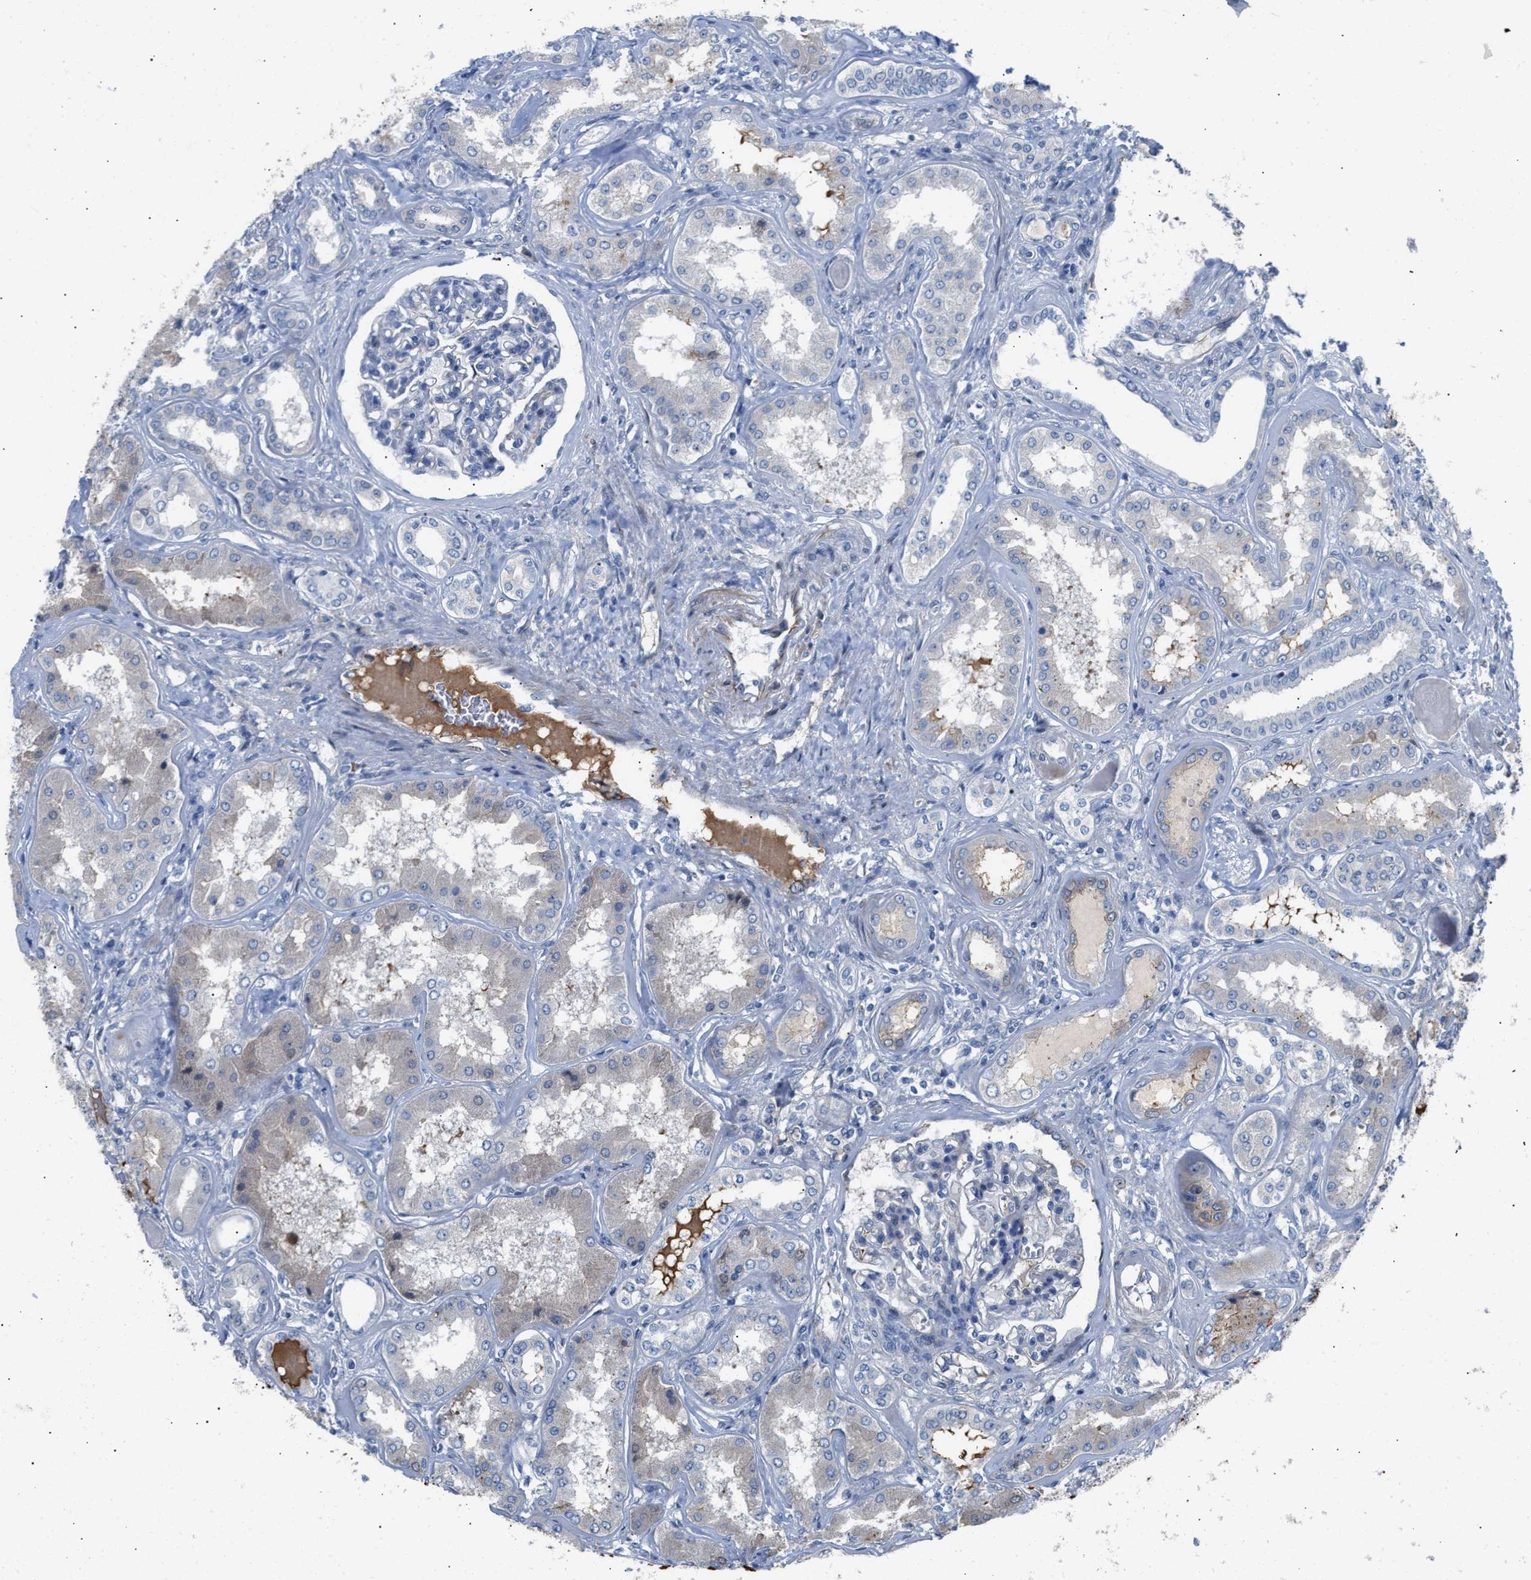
{"staining": {"intensity": "negative", "quantity": "none", "location": "none"}, "tissue": "kidney", "cell_type": "Cells in glomeruli", "image_type": "normal", "snomed": [{"axis": "morphology", "description": "Normal tissue, NOS"}, {"axis": "topography", "description": "Kidney"}], "caption": "A high-resolution image shows IHC staining of unremarkable kidney, which displays no significant positivity in cells in glomeruli. The staining was performed using DAB (3,3'-diaminobenzidine) to visualize the protein expression in brown, while the nuclei were stained in blue with hematoxylin (Magnification: 20x).", "gene": "TFPI", "patient": {"sex": "female", "age": 56}}